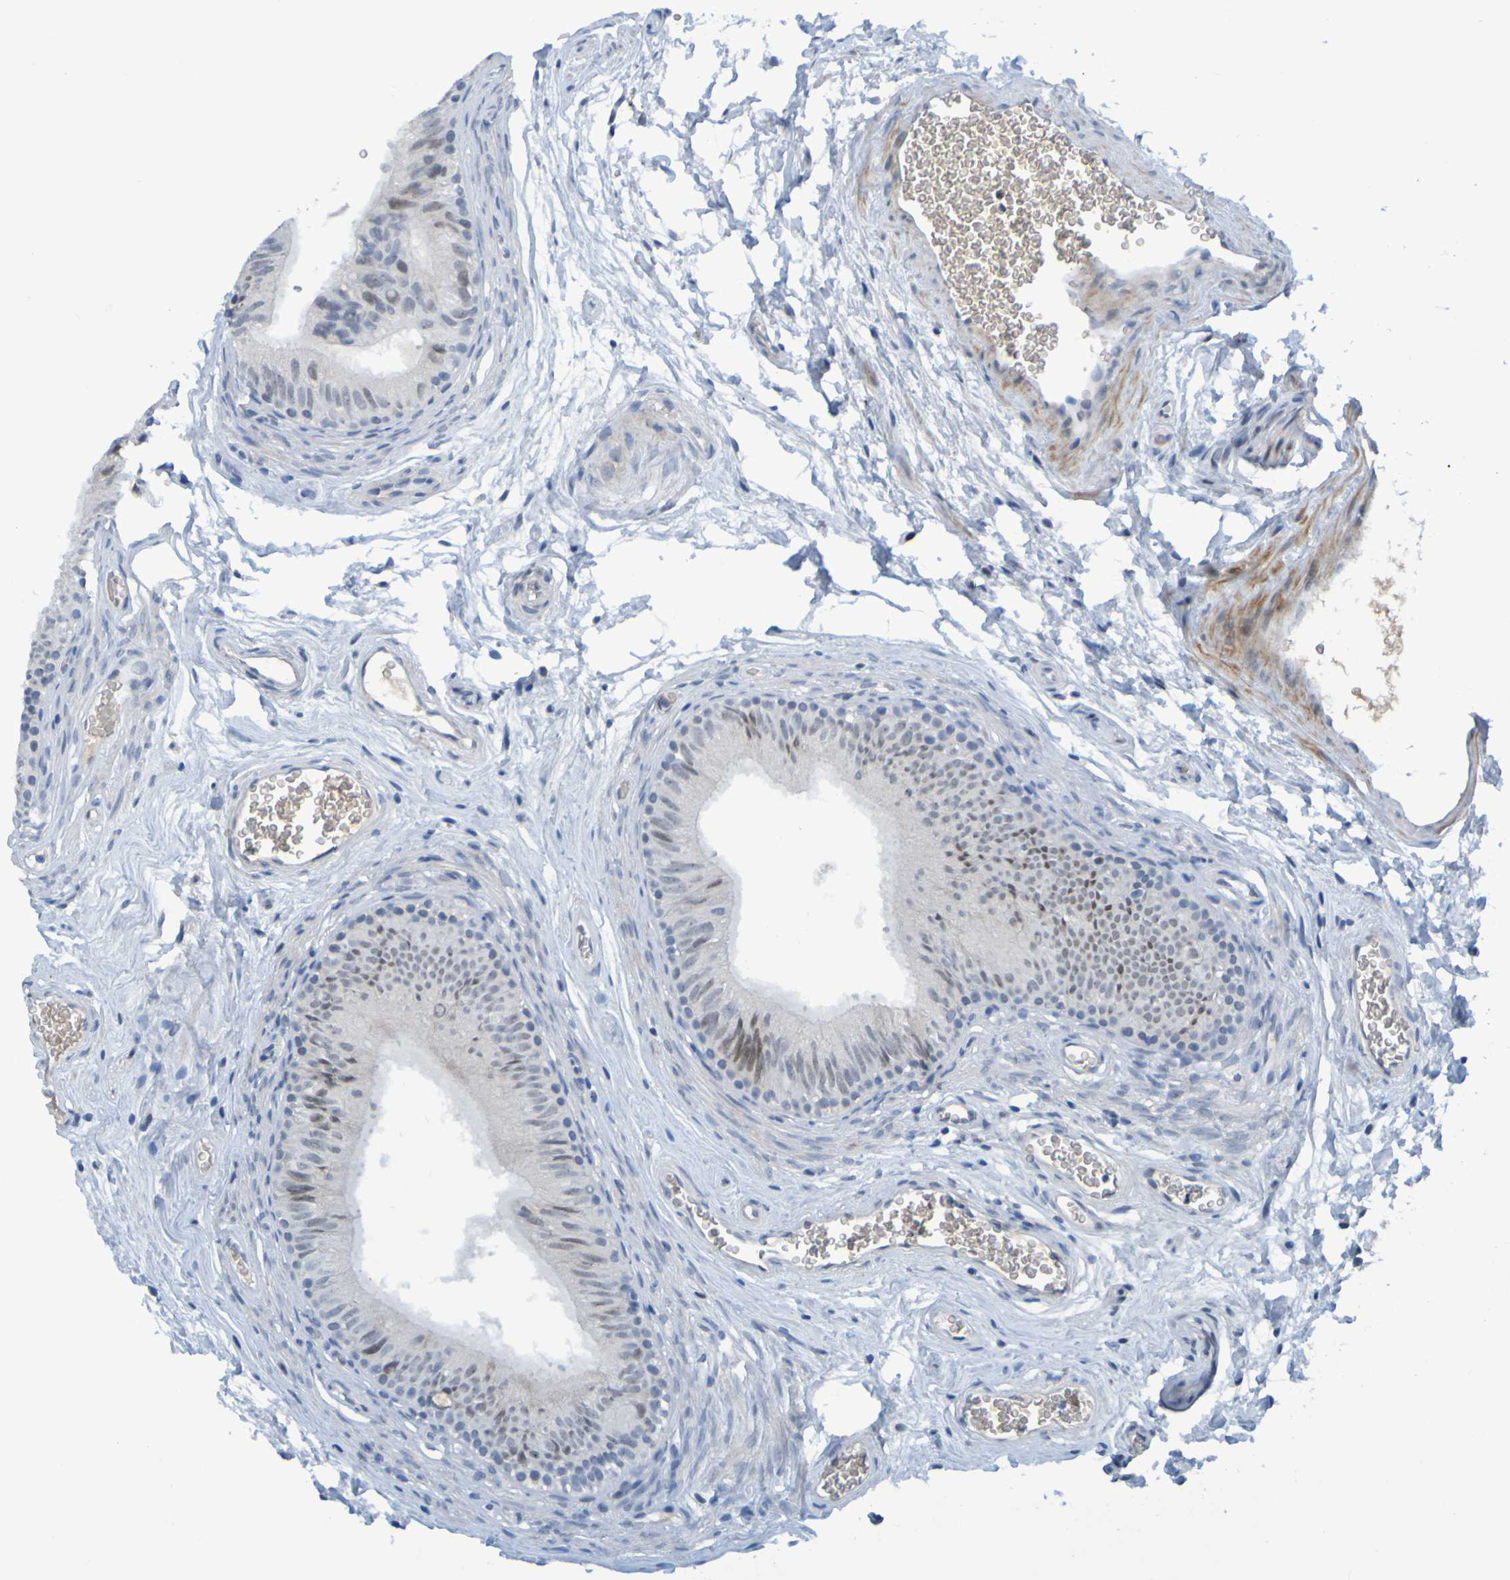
{"staining": {"intensity": "weak", "quantity": "25%-75%", "location": "nuclear"}, "tissue": "epididymis", "cell_type": "Glandular cells", "image_type": "normal", "snomed": [{"axis": "morphology", "description": "Normal tissue, NOS"}, {"axis": "topography", "description": "Epididymis"}], "caption": "This is a micrograph of immunohistochemistry staining of benign epididymis, which shows weak positivity in the nuclear of glandular cells.", "gene": "USP36", "patient": {"sex": "male", "age": 36}}